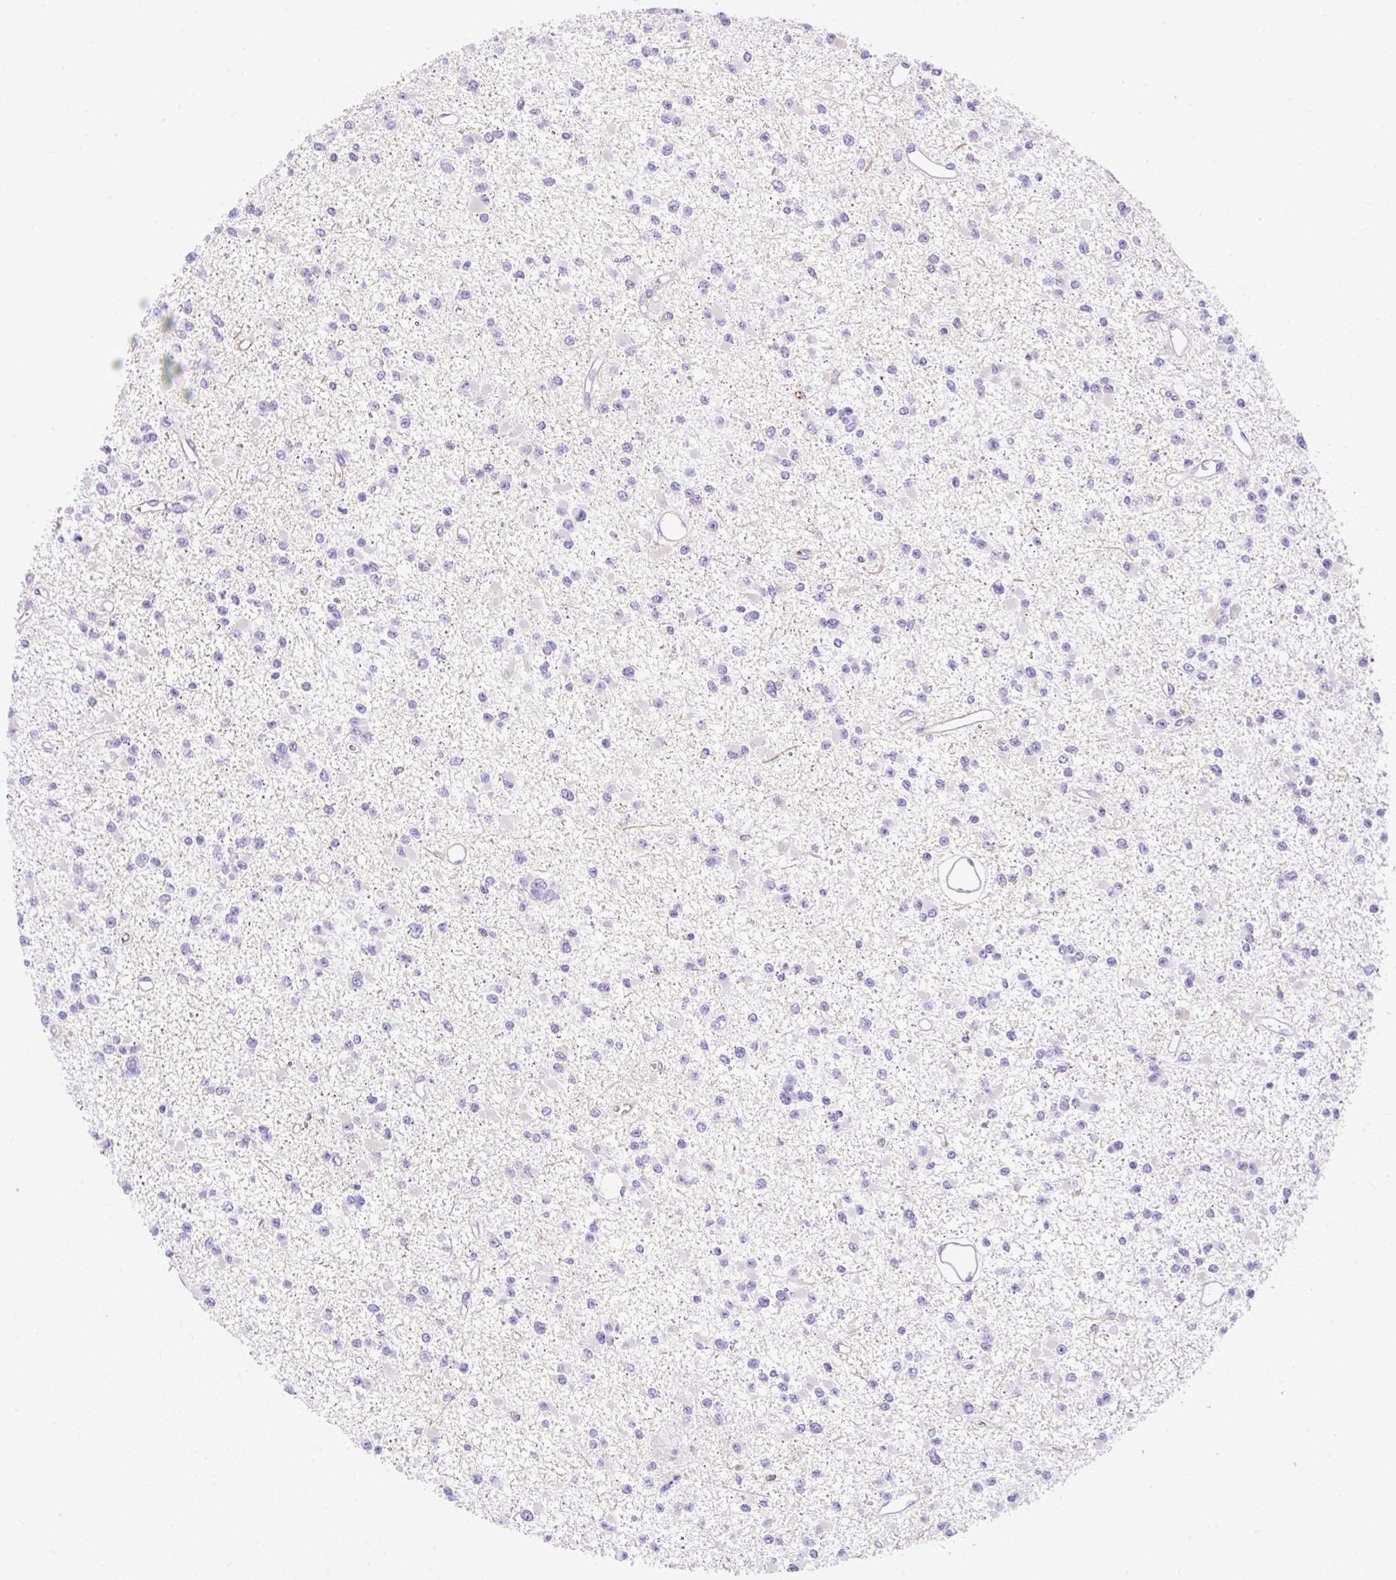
{"staining": {"intensity": "negative", "quantity": "none", "location": "none"}, "tissue": "glioma", "cell_type": "Tumor cells", "image_type": "cancer", "snomed": [{"axis": "morphology", "description": "Glioma, malignant, Low grade"}, {"axis": "topography", "description": "Brain"}], "caption": "Immunohistochemical staining of human glioma exhibits no significant positivity in tumor cells.", "gene": "APOC4-APOC2", "patient": {"sex": "female", "age": 22}}